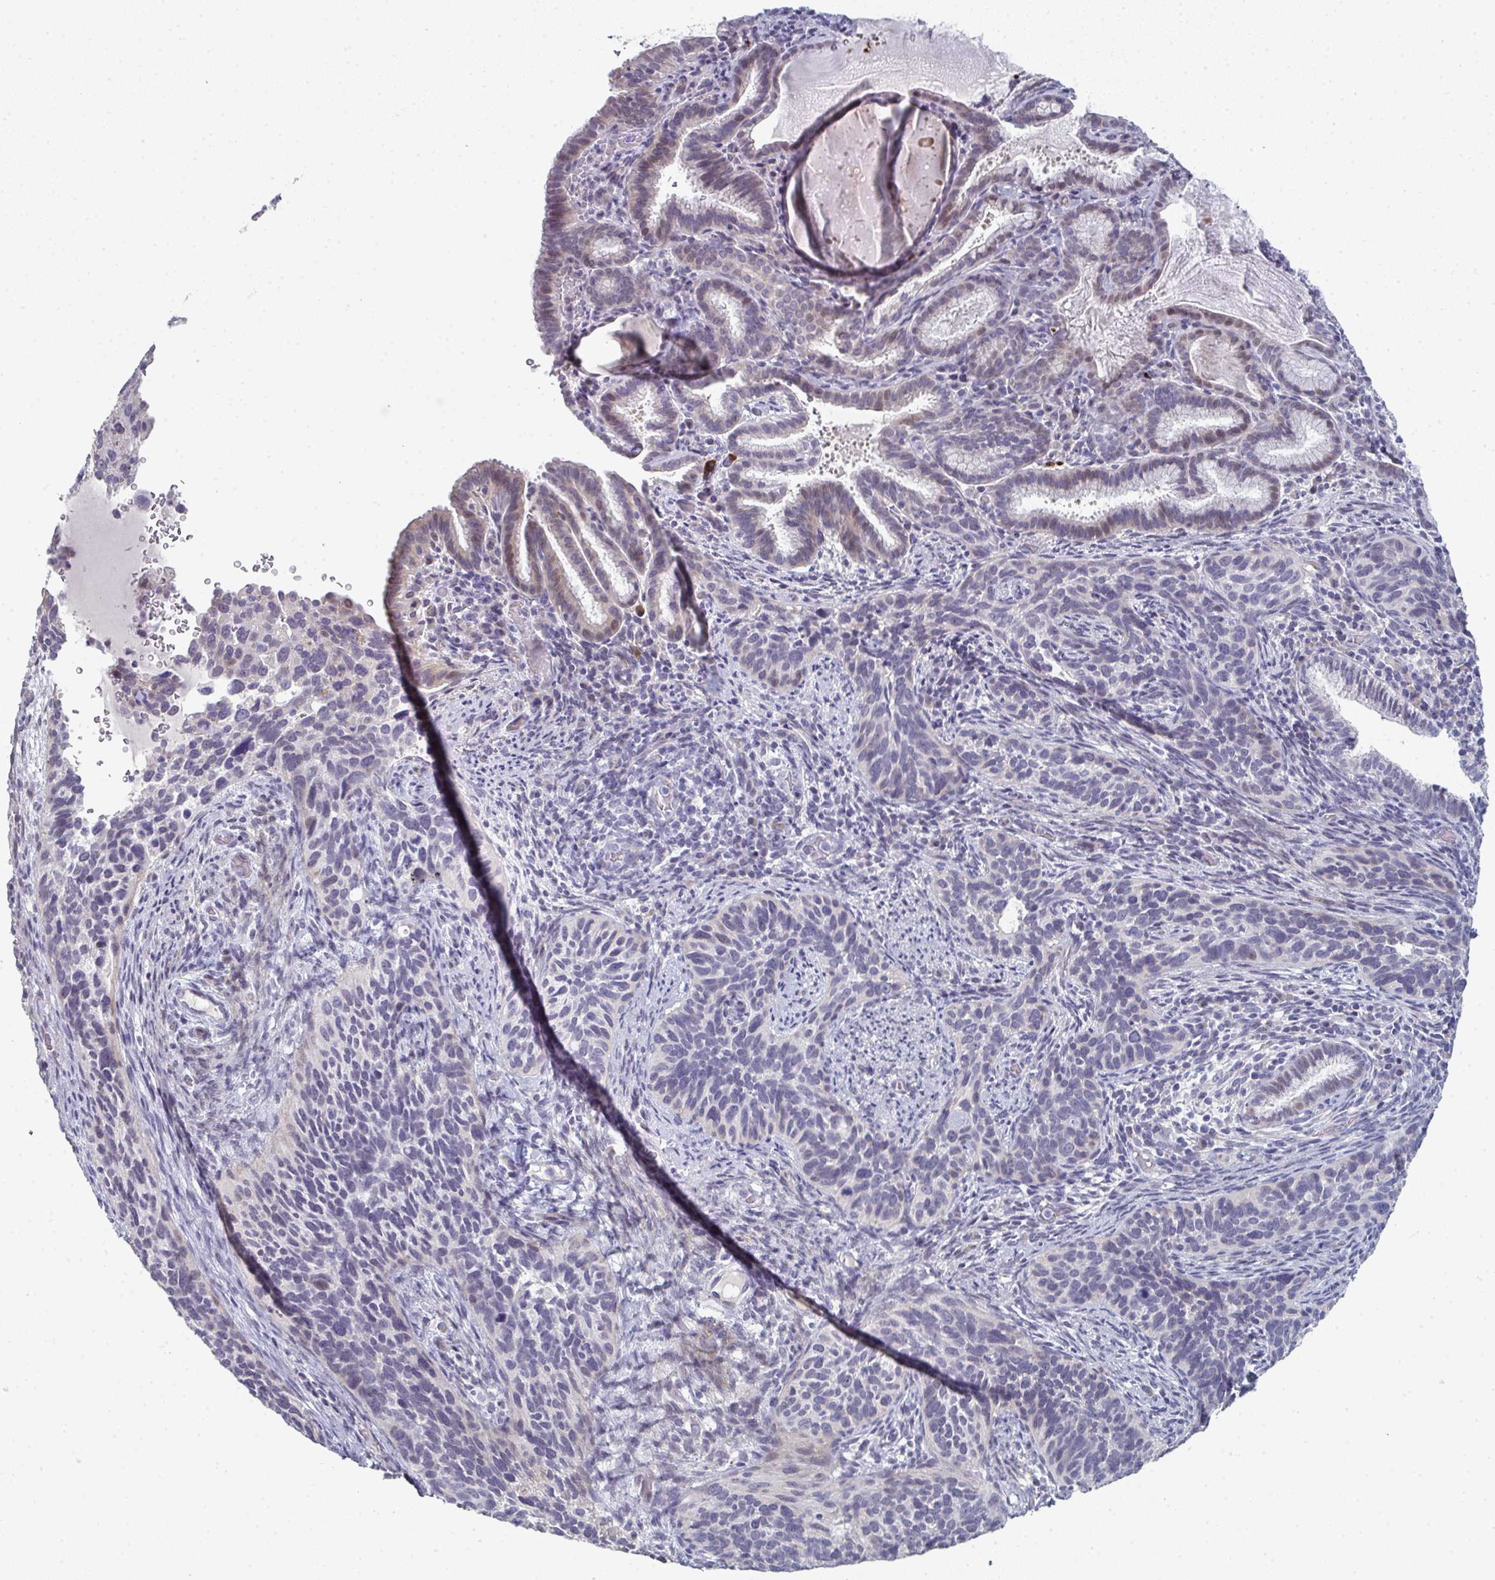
{"staining": {"intensity": "negative", "quantity": "none", "location": "none"}, "tissue": "cervical cancer", "cell_type": "Tumor cells", "image_type": "cancer", "snomed": [{"axis": "morphology", "description": "Squamous cell carcinoma, NOS"}, {"axis": "topography", "description": "Cervix"}], "caption": "IHC of cervical cancer (squamous cell carcinoma) shows no expression in tumor cells.", "gene": "A1CF", "patient": {"sex": "female", "age": 51}}